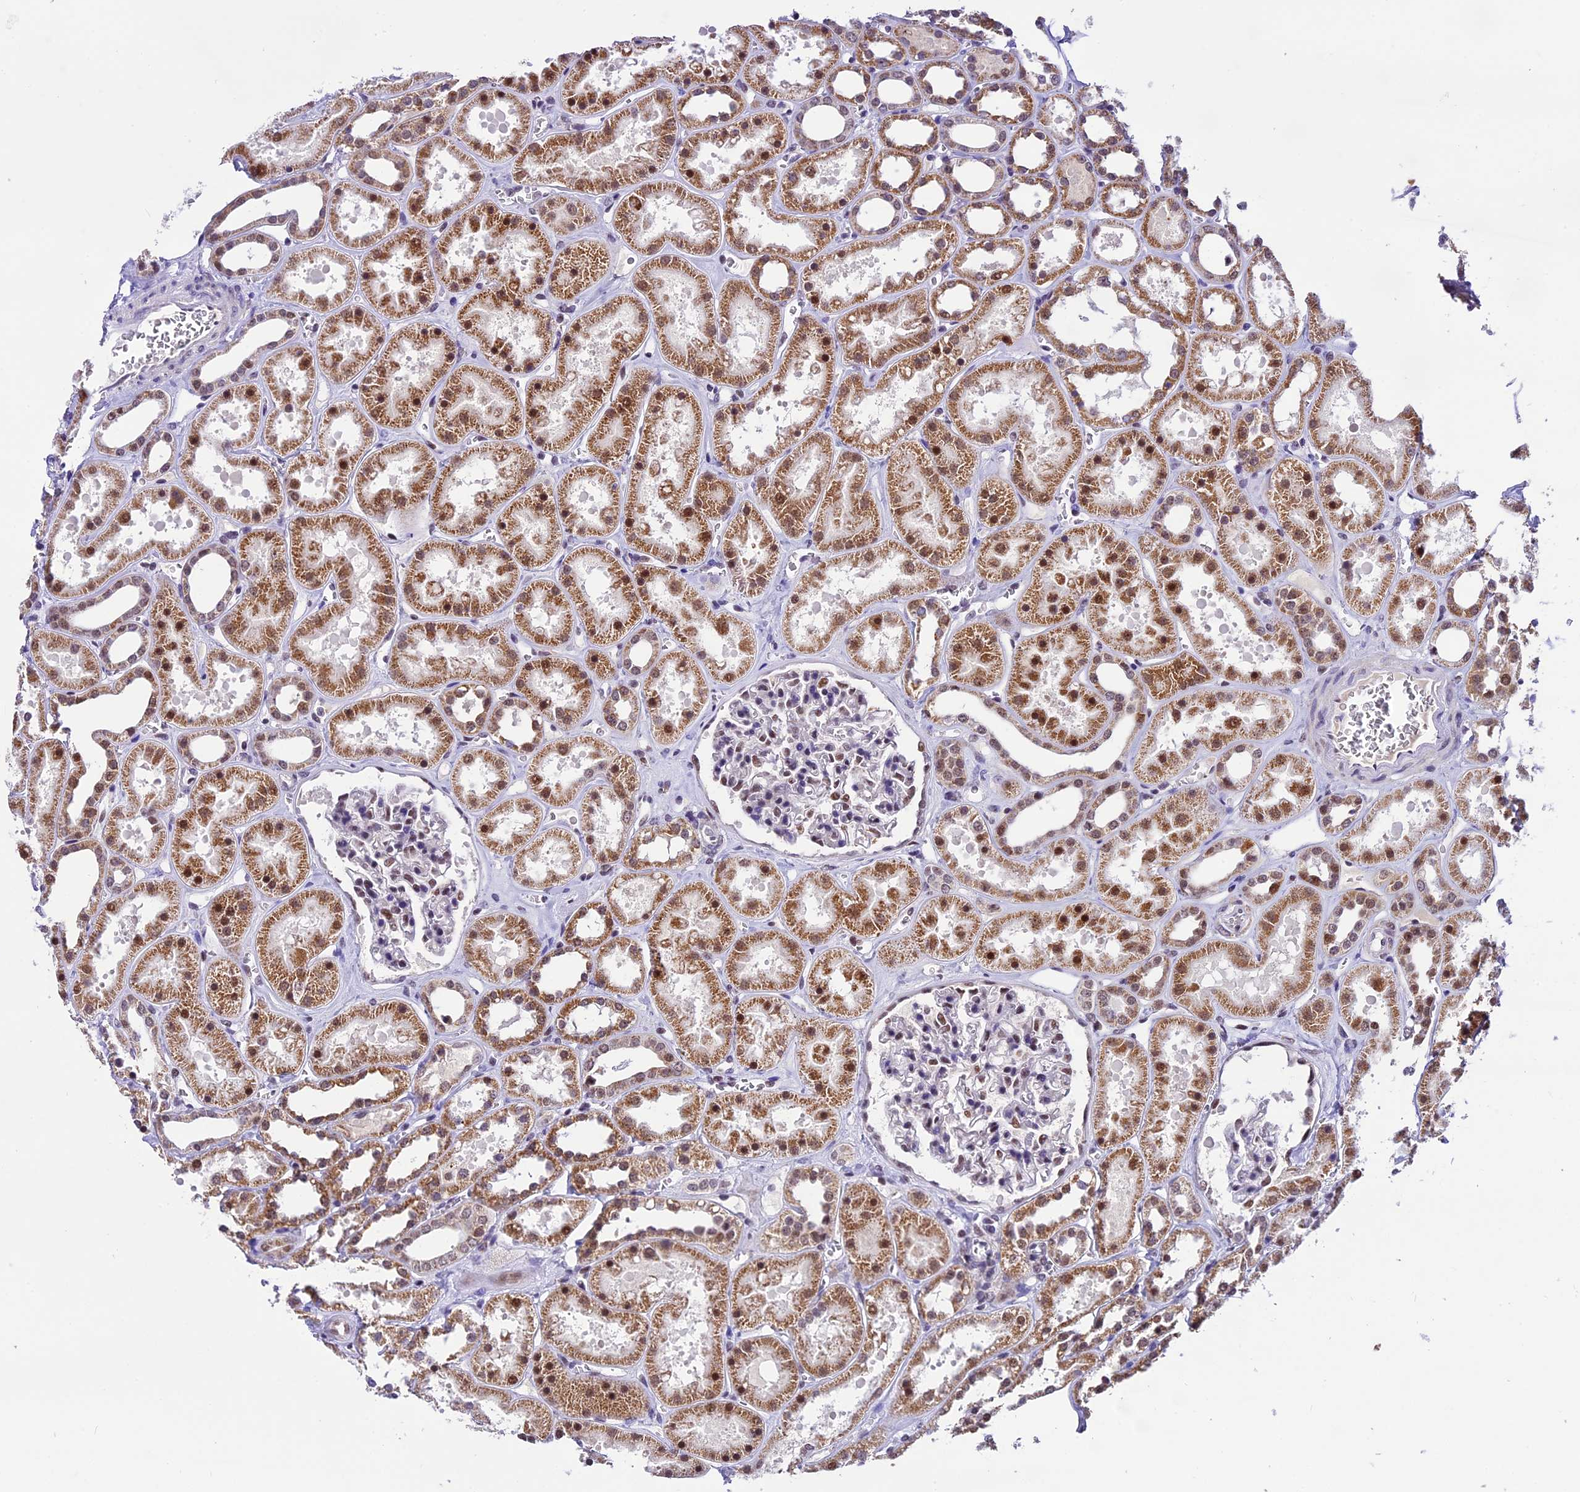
{"staining": {"intensity": "moderate", "quantity": "<25%", "location": "nuclear"}, "tissue": "kidney", "cell_type": "Cells in glomeruli", "image_type": "normal", "snomed": [{"axis": "morphology", "description": "Normal tissue, NOS"}, {"axis": "topography", "description": "Kidney"}], "caption": "Moderate nuclear positivity for a protein is present in about <25% of cells in glomeruli of benign kidney using immunohistochemistry.", "gene": "CARS2", "patient": {"sex": "female", "age": 41}}